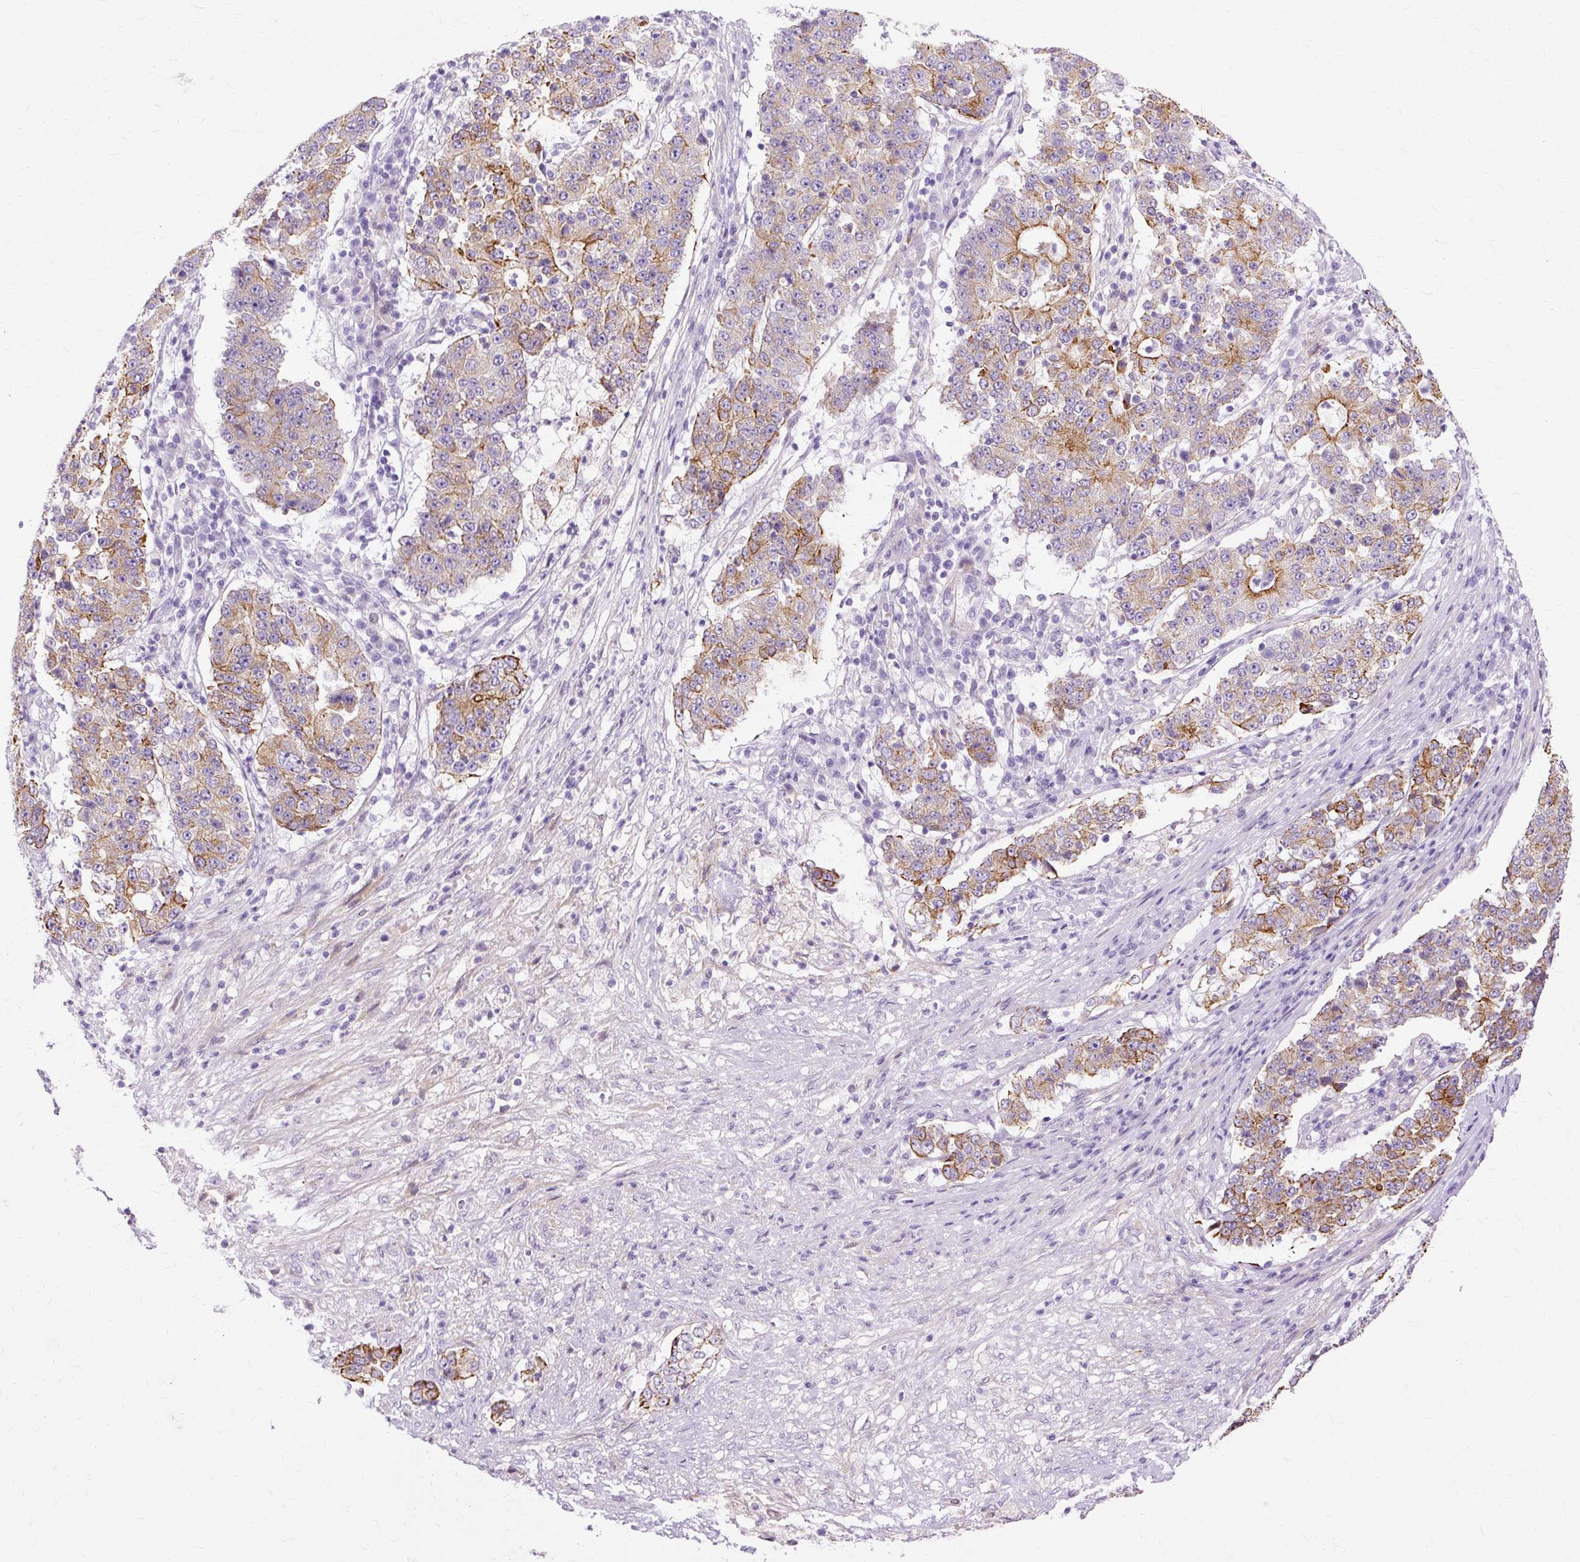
{"staining": {"intensity": "strong", "quantity": "25%-75%", "location": "cytoplasmic/membranous"}, "tissue": "stomach cancer", "cell_type": "Tumor cells", "image_type": "cancer", "snomed": [{"axis": "morphology", "description": "Adenocarcinoma, NOS"}, {"axis": "topography", "description": "Stomach"}], "caption": "A micrograph of human stomach adenocarcinoma stained for a protein displays strong cytoplasmic/membranous brown staining in tumor cells.", "gene": "DCTN4", "patient": {"sex": "male", "age": 59}}